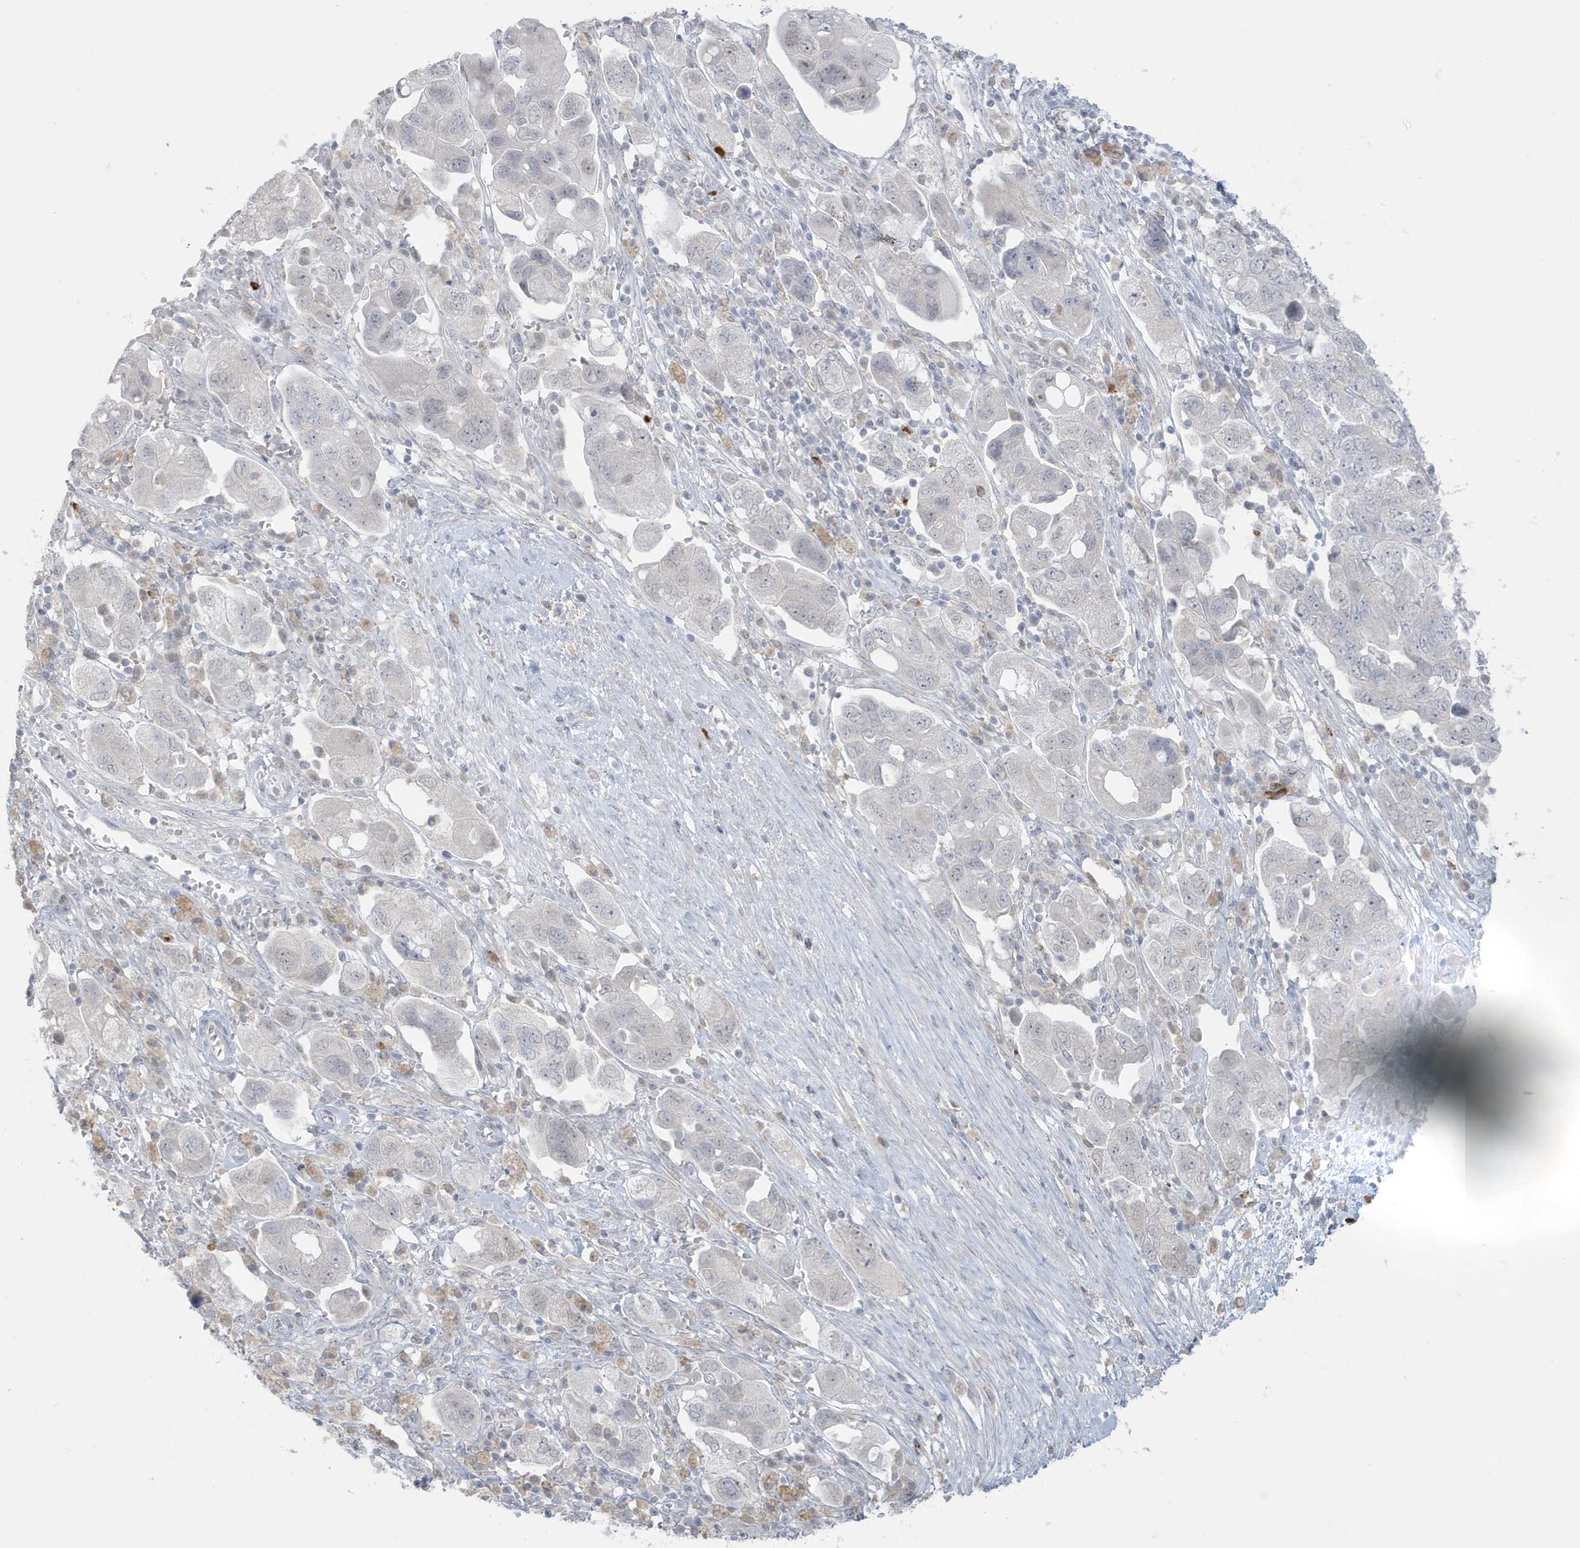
{"staining": {"intensity": "negative", "quantity": "none", "location": "none"}, "tissue": "ovarian cancer", "cell_type": "Tumor cells", "image_type": "cancer", "snomed": [{"axis": "morphology", "description": "Carcinoma, NOS"}, {"axis": "morphology", "description": "Cystadenocarcinoma, serous, NOS"}, {"axis": "topography", "description": "Ovary"}], "caption": "A high-resolution histopathology image shows IHC staining of ovarian cancer, which reveals no significant expression in tumor cells.", "gene": "HERC6", "patient": {"sex": "female", "age": 69}}